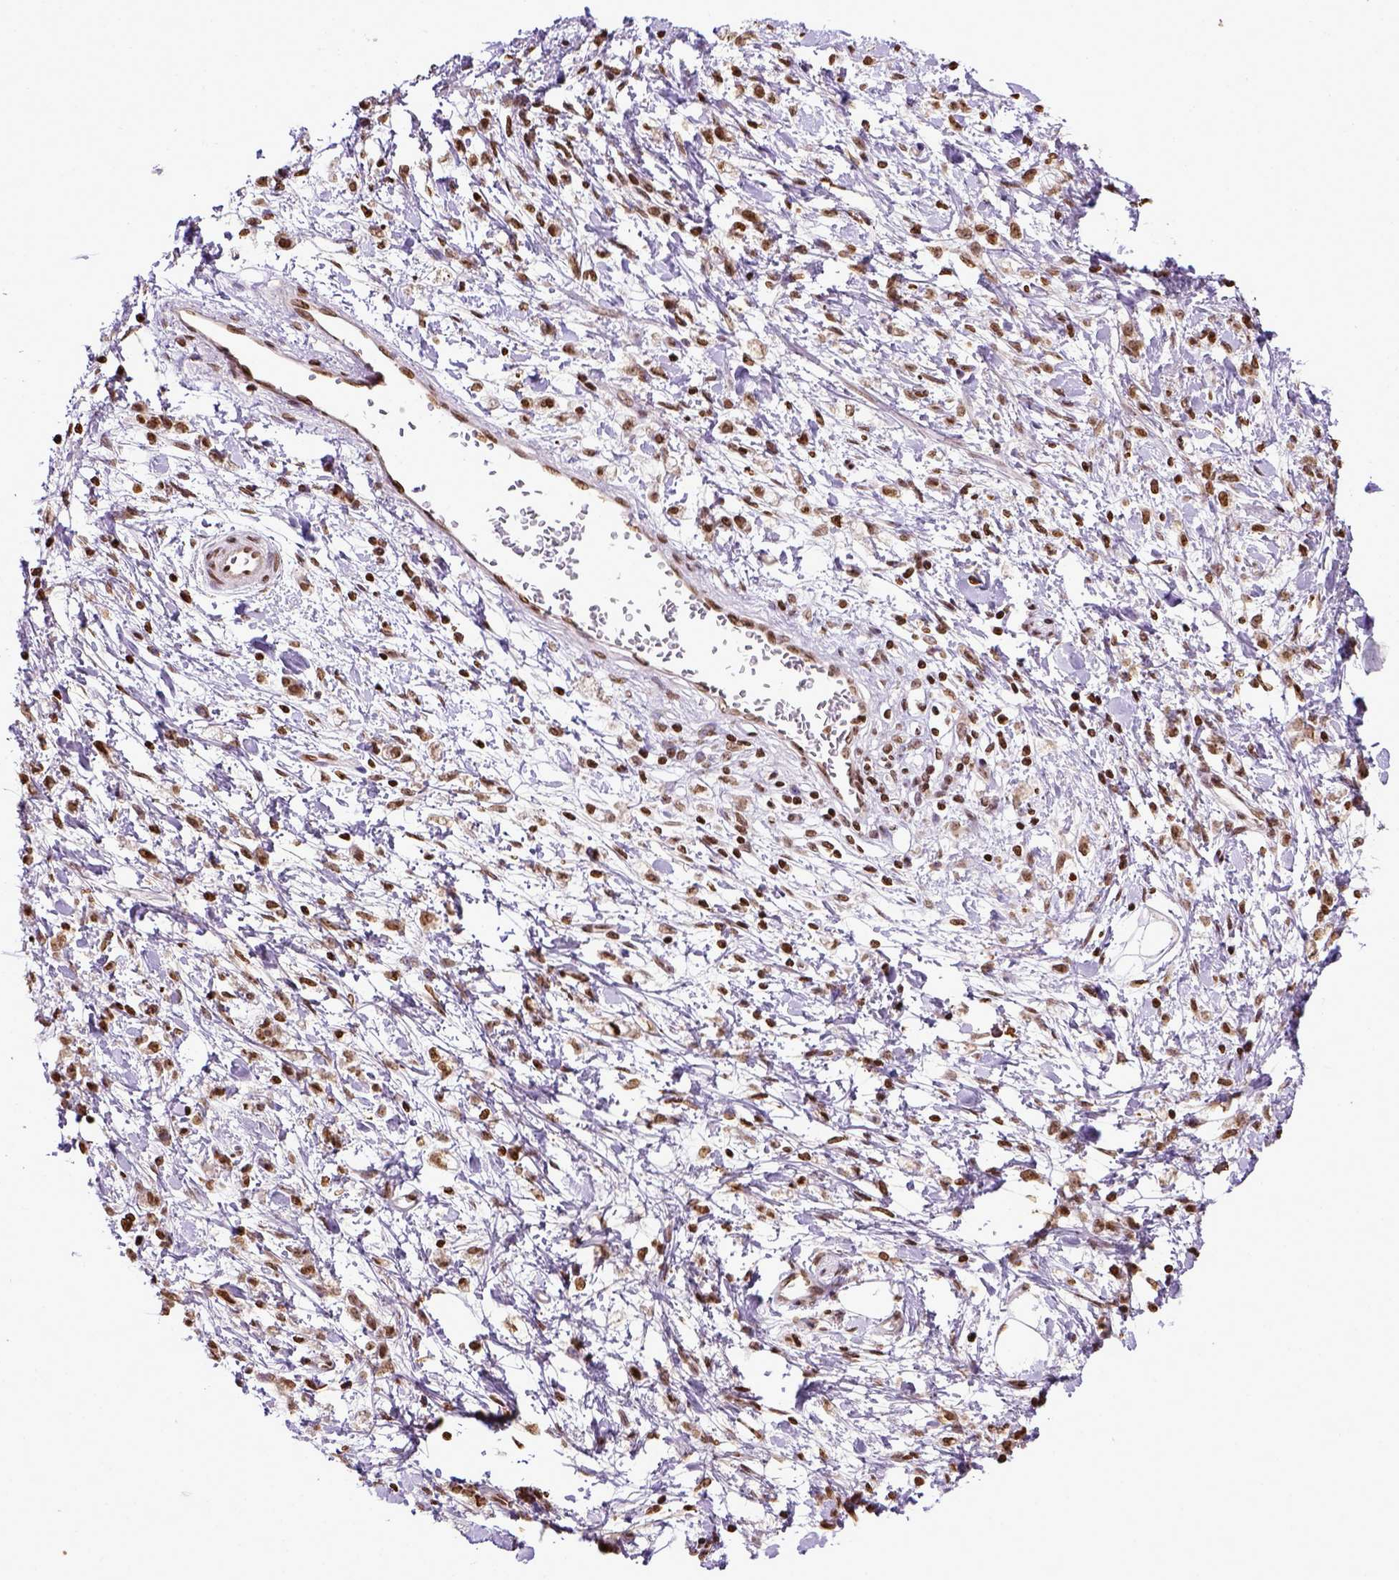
{"staining": {"intensity": "moderate", "quantity": ">75%", "location": "nuclear"}, "tissue": "stomach cancer", "cell_type": "Tumor cells", "image_type": "cancer", "snomed": [{"axis": "morphology", "description": "Adenocarcinoma, NOS"}, {"axis": "topography", "description": "Stomach"}], "caption": "Stomach adenocarcinoma tissue reveals moderate nuclear positivity in about >75% of tumor cells", "gene": "ZNF75D", "patient": {"sex": "female", "age": 60}}